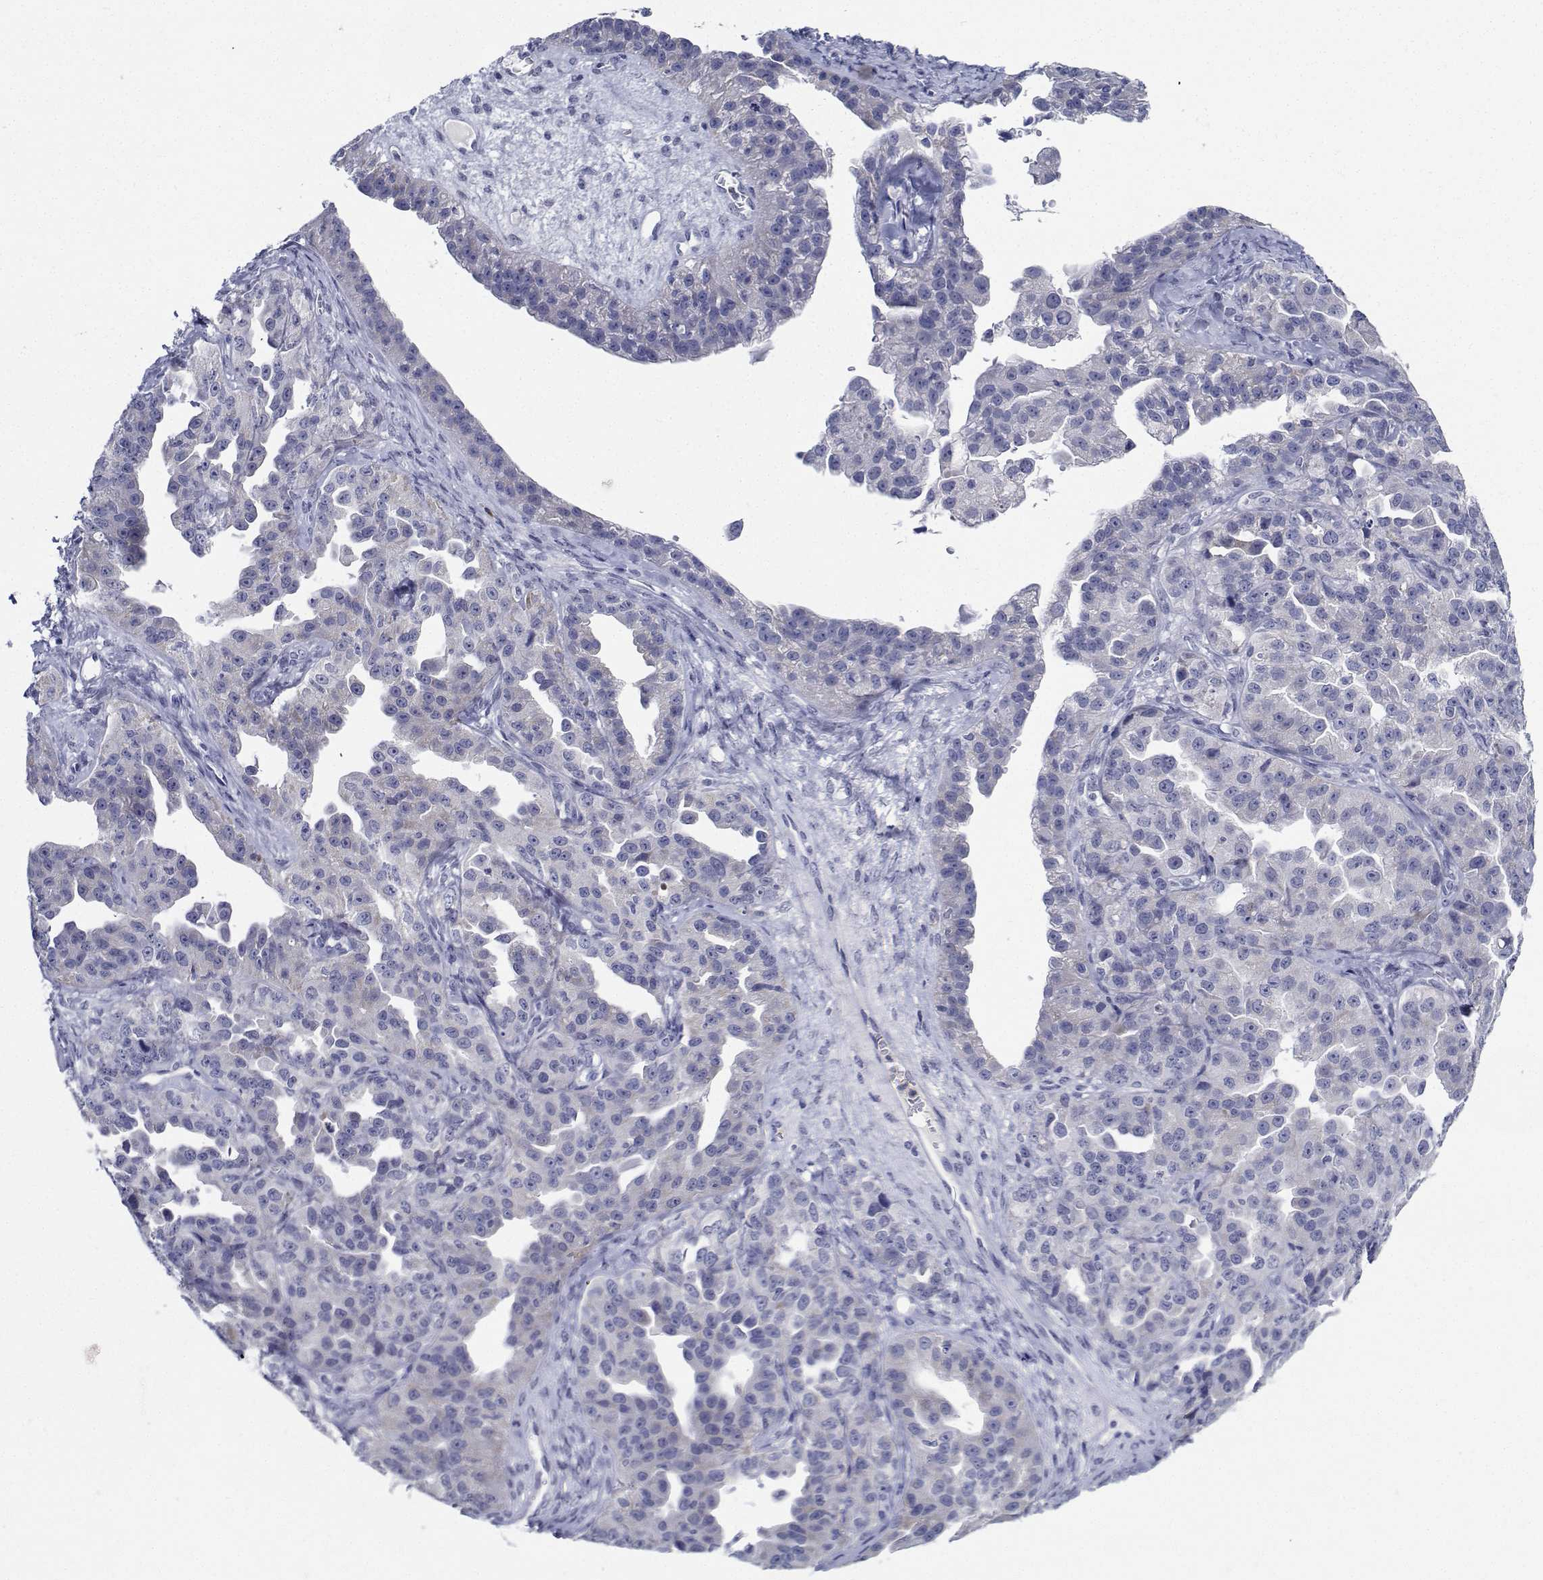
{"staining": {"intensity": "negative", "quantity": "none", "location": "none"}, "tissue": "ovarian cancer", "cell_type": "Tumor cells", "image_type": "cancer", "snomed": [{"axis": "morphology", "description": "Cystadenocarcinoma, serous, NOS"}, {"axis": "topography", "description": "Ovary"}], "caption": "A photomicrograph of human ovarian cancer (serous cystadenocarcinoma) is negative for staining in tumor cells.", "gene": "PLXNA4", "patient": {"sex": "female", "age": 75}}